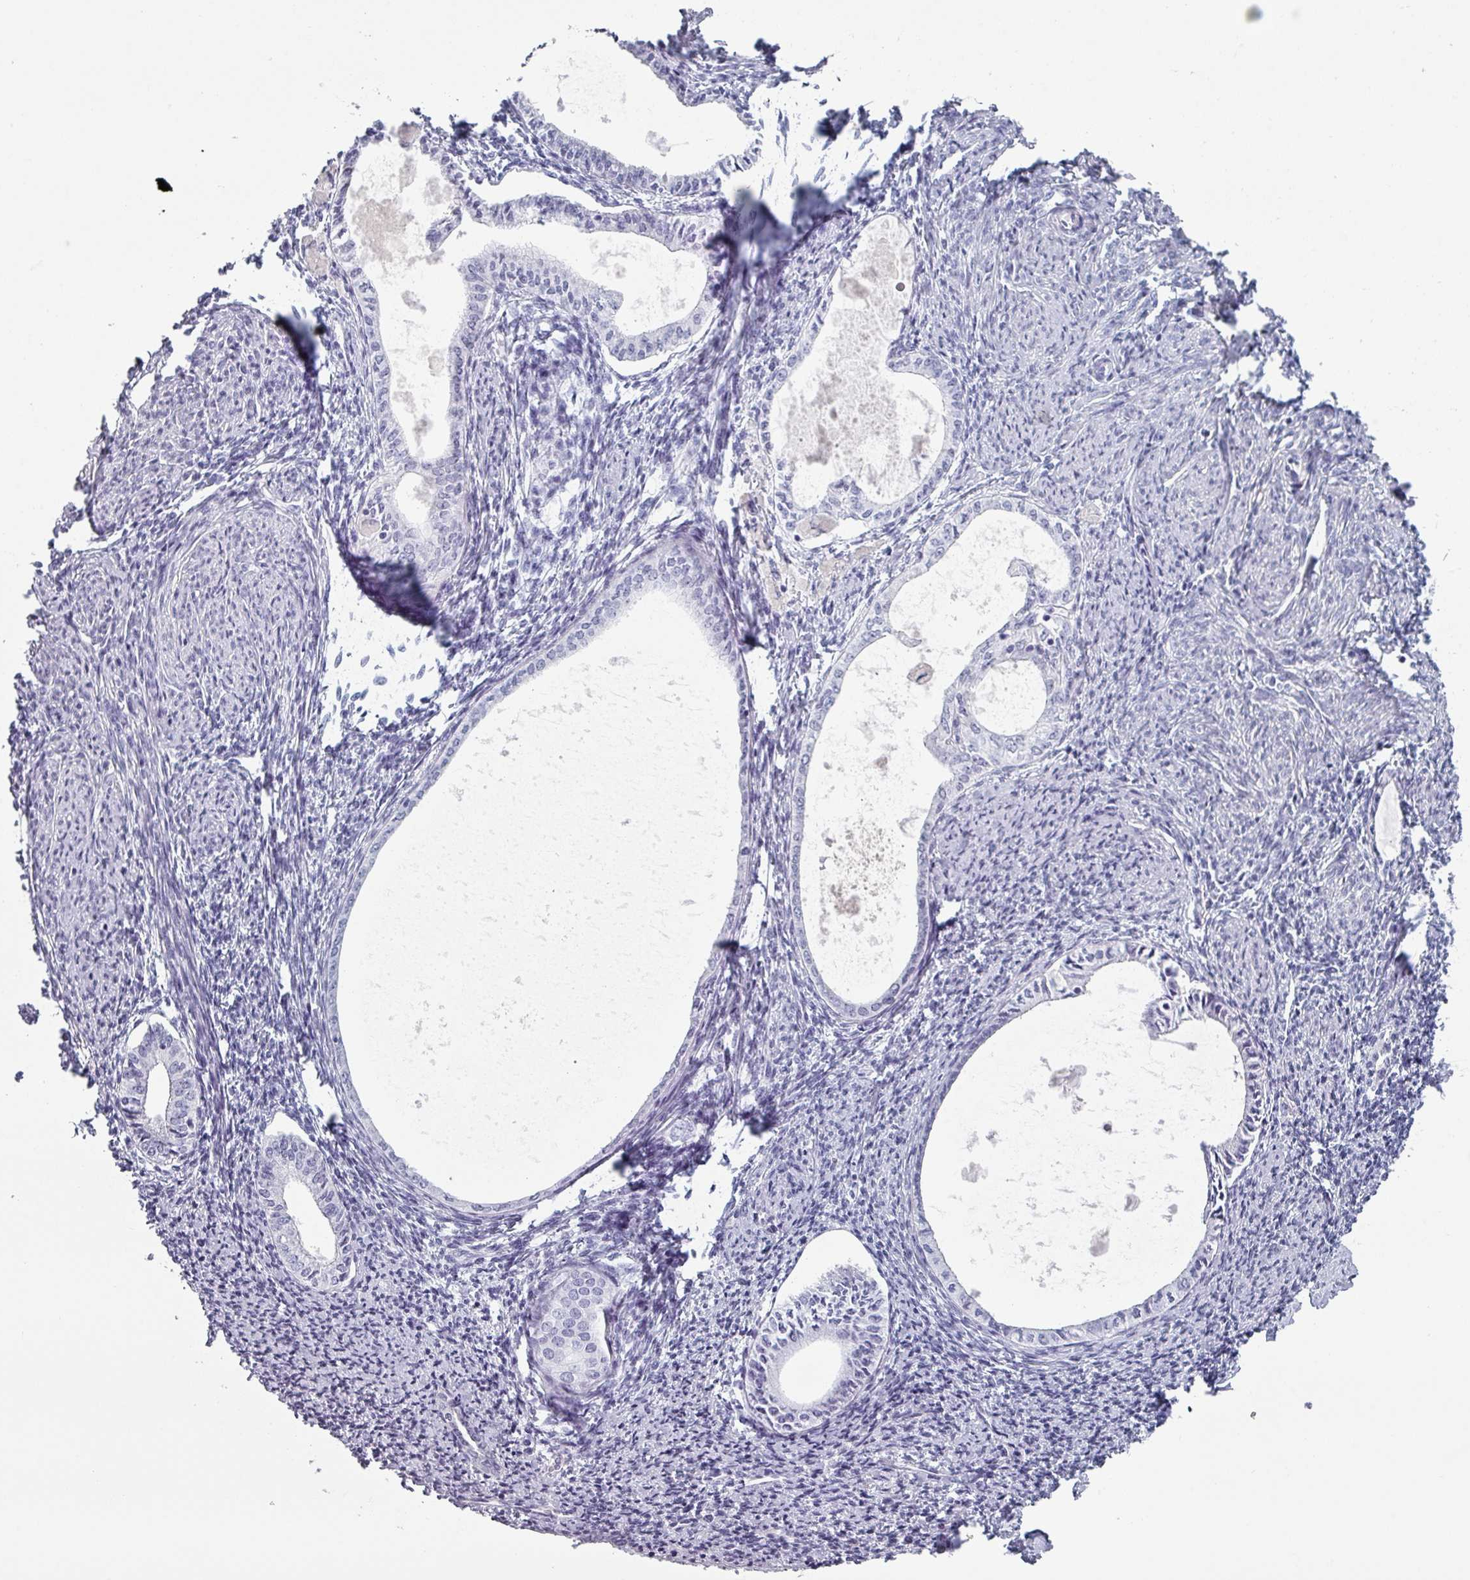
{"staining": {"intensity": "negative", "quantity": "none", "location": "none"}, "tissue": "endometrium", "cell_type": "Cells in endometrial stroma", "image_type": "normal", "snomed": [{"axis": "morphology", "description": "Normal tissue, NOS"}, {"axis": "topography", "description": "Endometrium"}], "caption": "Immunohistochemistry micrograph of unremarkable endometrium stained for a protein (brown), which shows no positivity in cells in endometrial stroma.", "gene": "SLC35G2", "patient": {"sex": "female", "age": 63}}